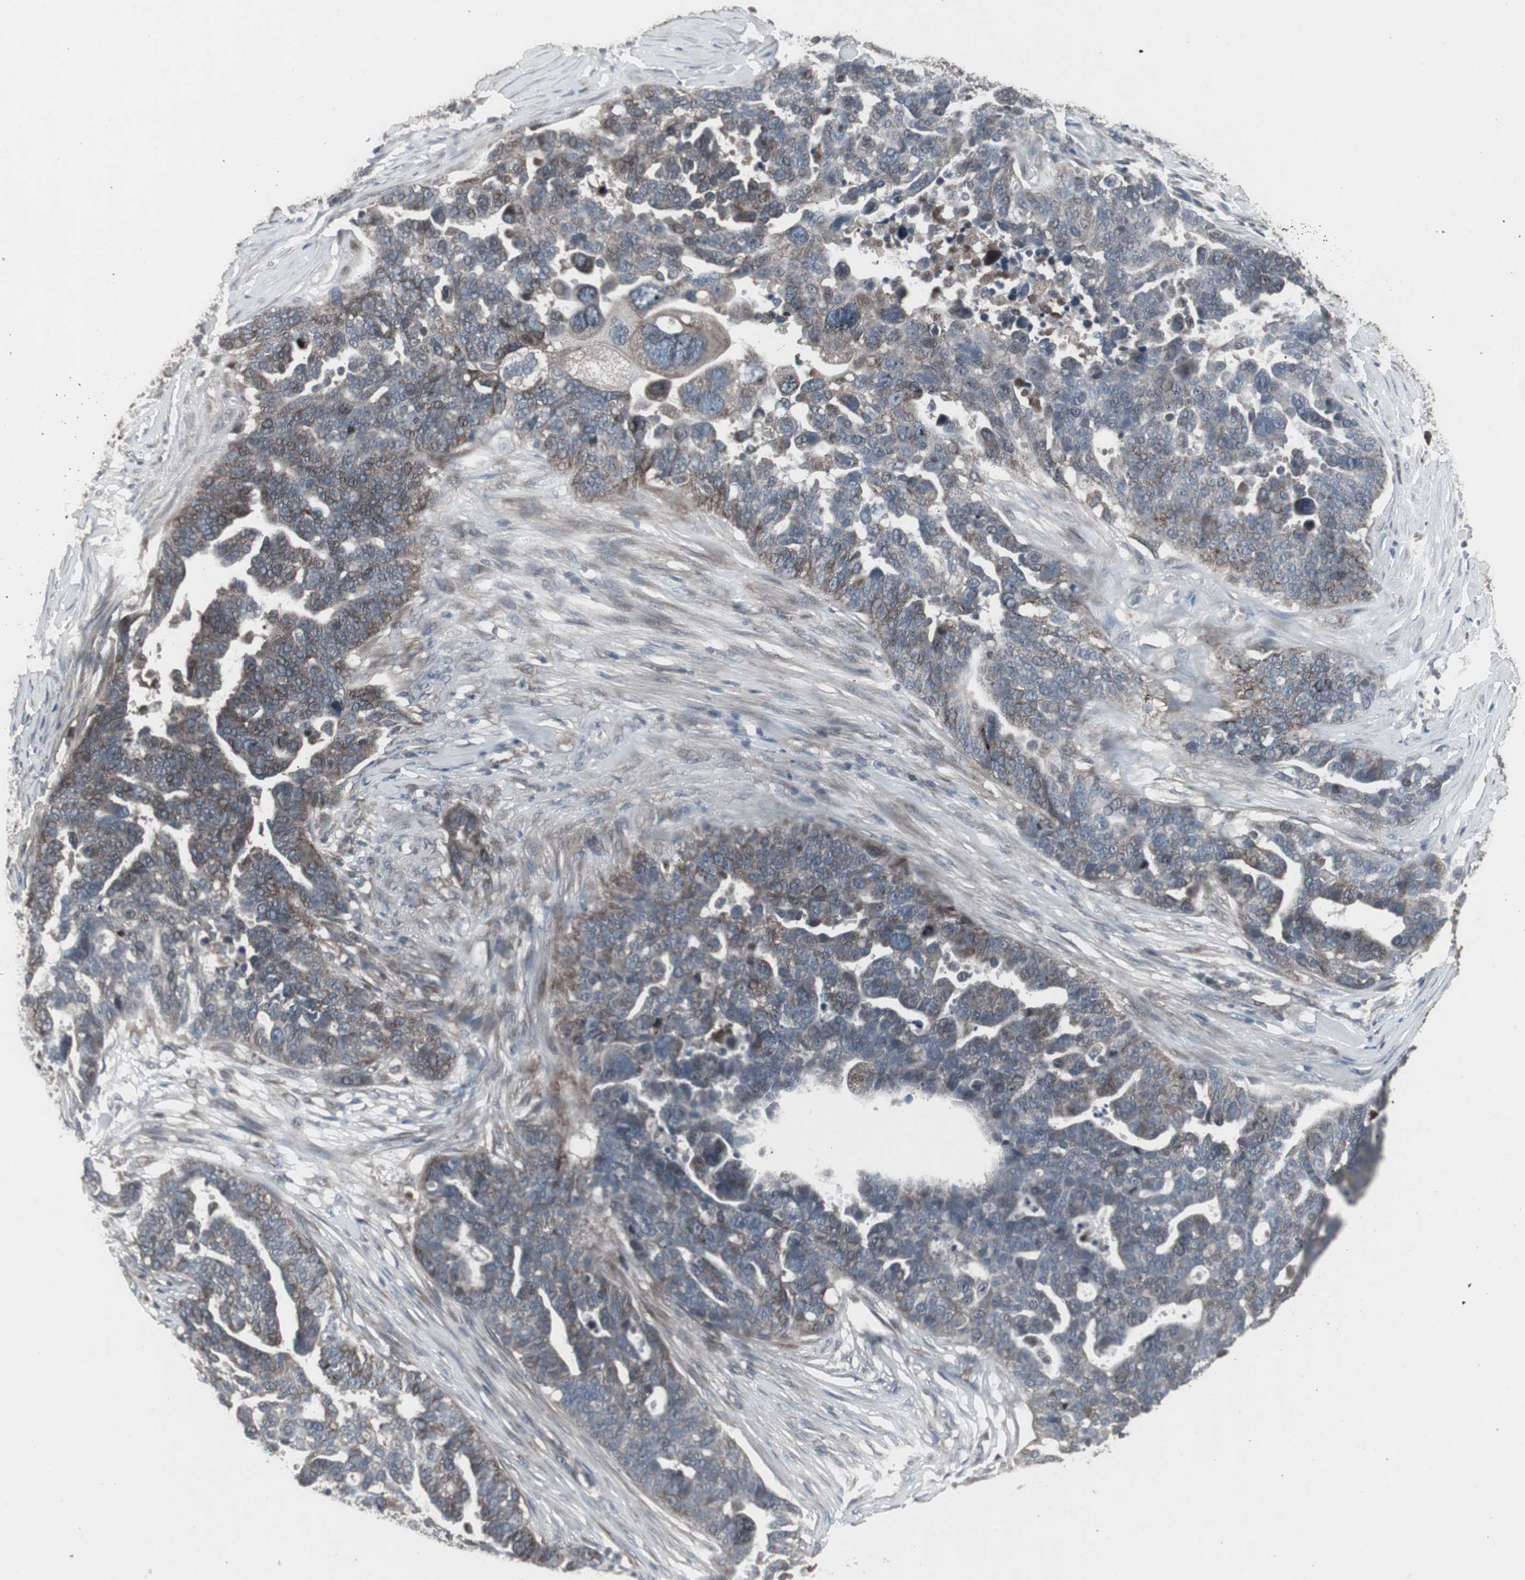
{"staining": {"intensity": "weak", "quantity": "<25%", "location": "cytoplasmic/membranous"}, "tissue": "ovarian cancer", "cell_type": "Tumor cells", "image_type": "cancer", "snomed": [{"axis": "morphology", "description": "Cystadenocarcinoma, serous, NOS"}, {"axis": "topography", "description": "Ovary"}], "caption": "This is an immunohistochemistry (IHC) histopathology image of serous cystadenocarcinoma (ovarian). There is no staining in tumor cells.", "gene": "SSTR2", "patient": {"sex": "female", "age": 59}}